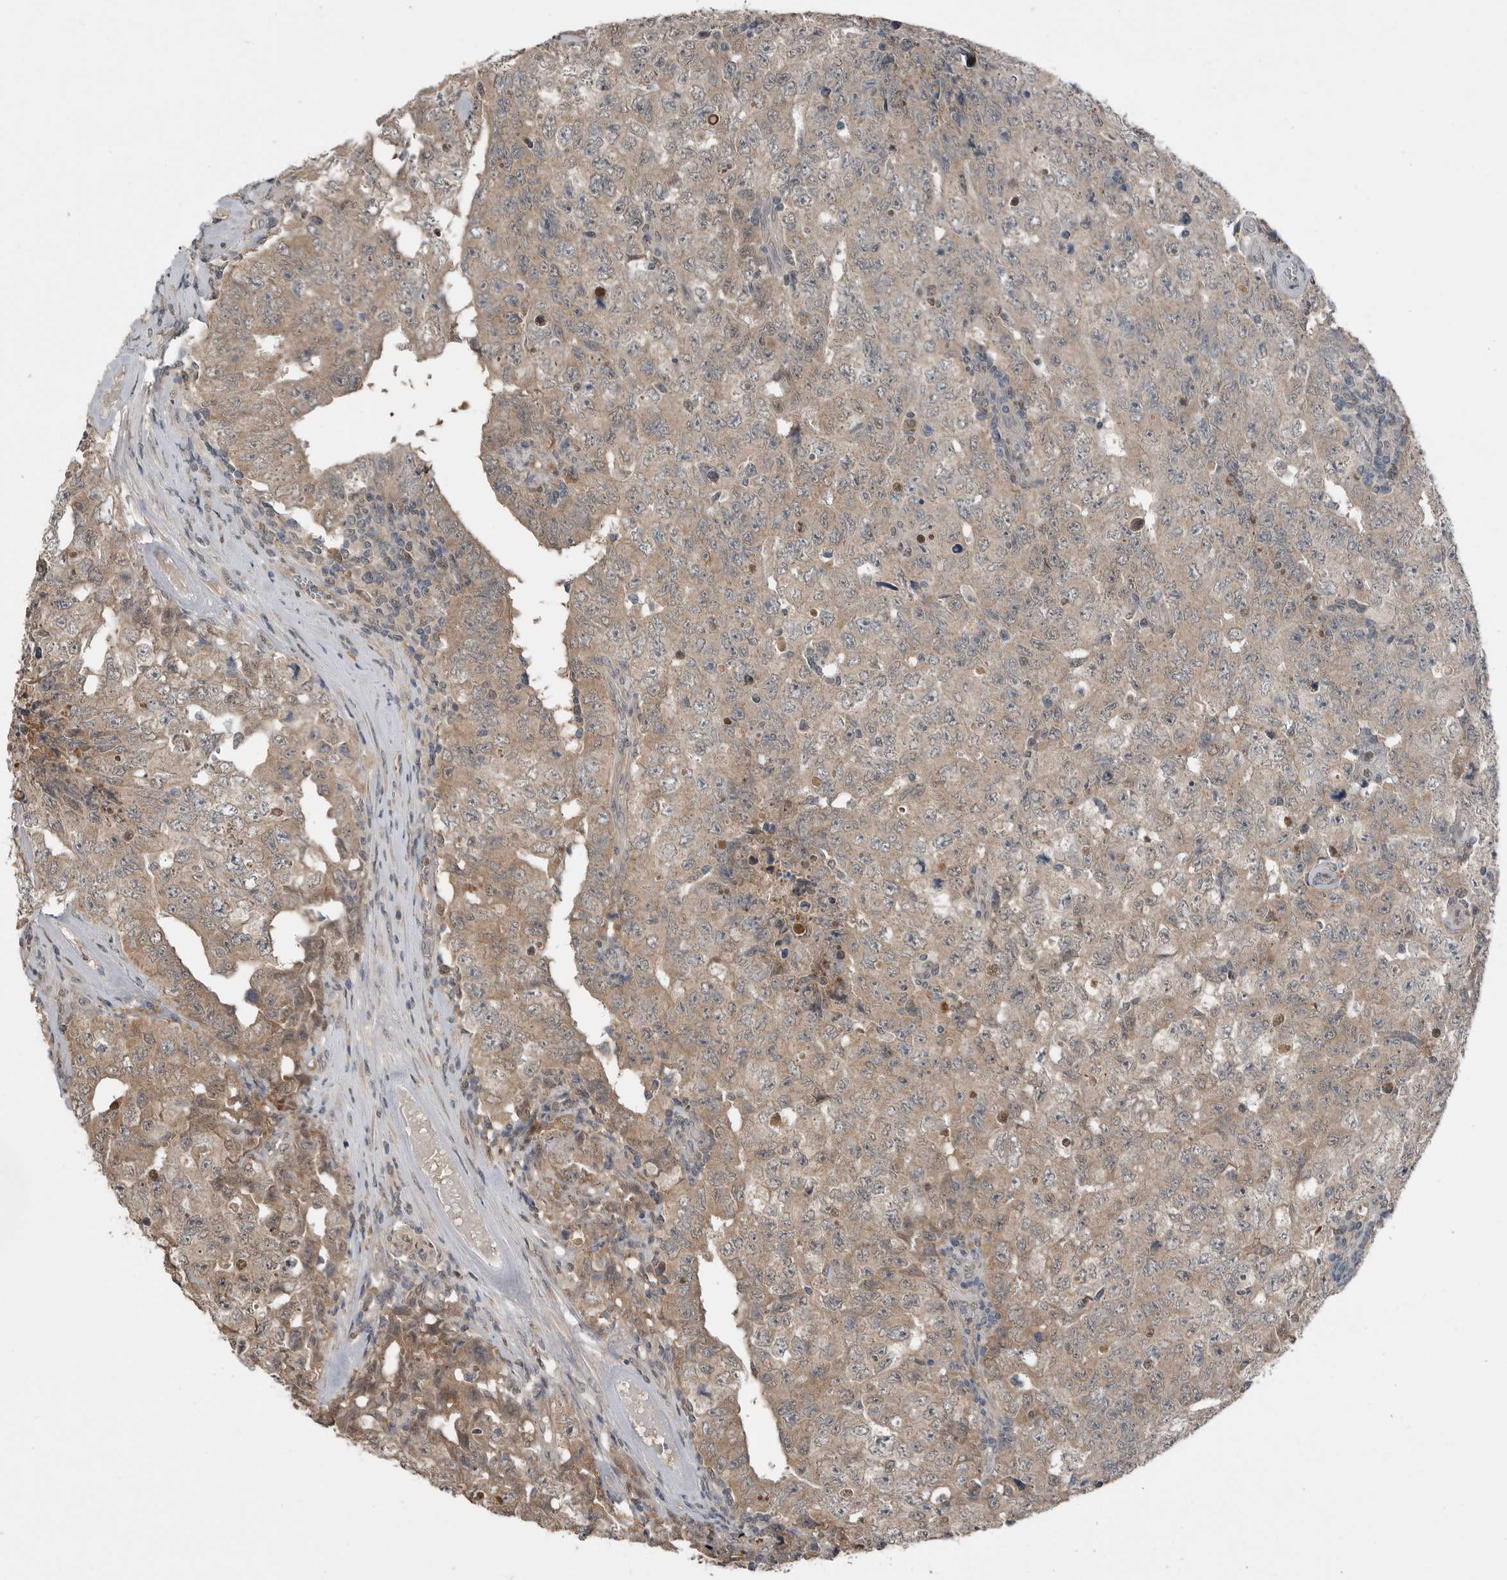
{"staining": {"intensity": "weak", "quantity": ">75%", "location": "cytoplasmic/membranous"}, "tissue": "testis cancer", "cell_type": "Tumor cells", "image_type": "cancer", "snomed": [{"axis": "morphology", "description": "Carcinoma, Embryonal, NOS"}, {"axis": "topography", "description": "Testis"}], "caption": "Protein expression analysis of human testis cancer (embryonal carcinoma) reveals weak cytoplasmic/membranous expression in approximately >75% of tumor cells.", "gene": "MFAP3L", "patient": {"sex": "male", "age": 26}}